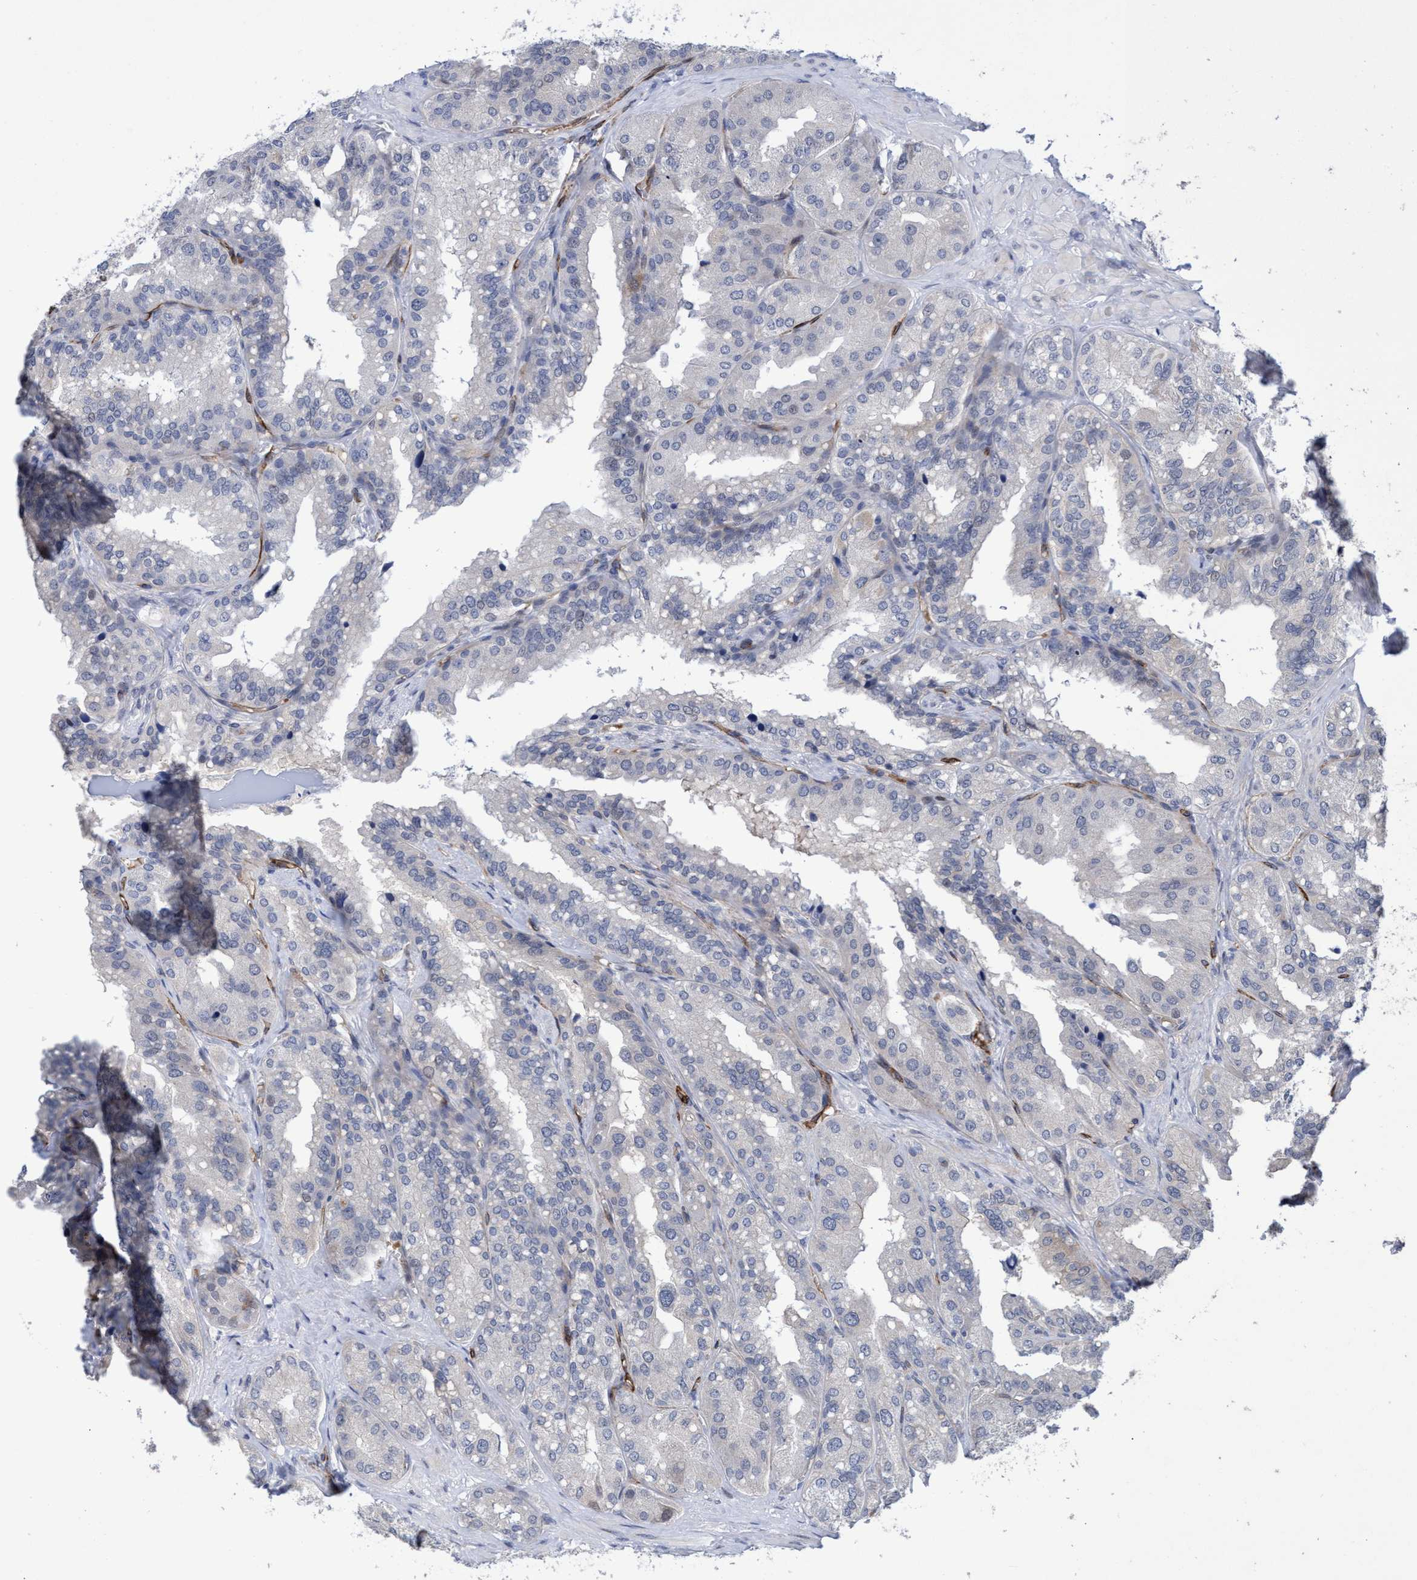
{"staining": {"intensity": "negative", "quantity": "none", "location": "none"}, "tissue": "seminal vesicle", "cell_type": "Glandular cells", "image_type": "normal", "snomed": [{"axis": "morphology", "description": "Normal tissue, NOS"}, {"axis": "topography", "description": "Prostate"}, {"axis": "topography", "description": "Seminal veicle"}], "caption": "Immunohistochemistry (IHC) micrograph of normal human seminal vesicle stained for a protein (brown), which demonstrates no expression in glandular cells.", "gene": "ZNF750", "patient": {"sex": "male", "age": 51}}